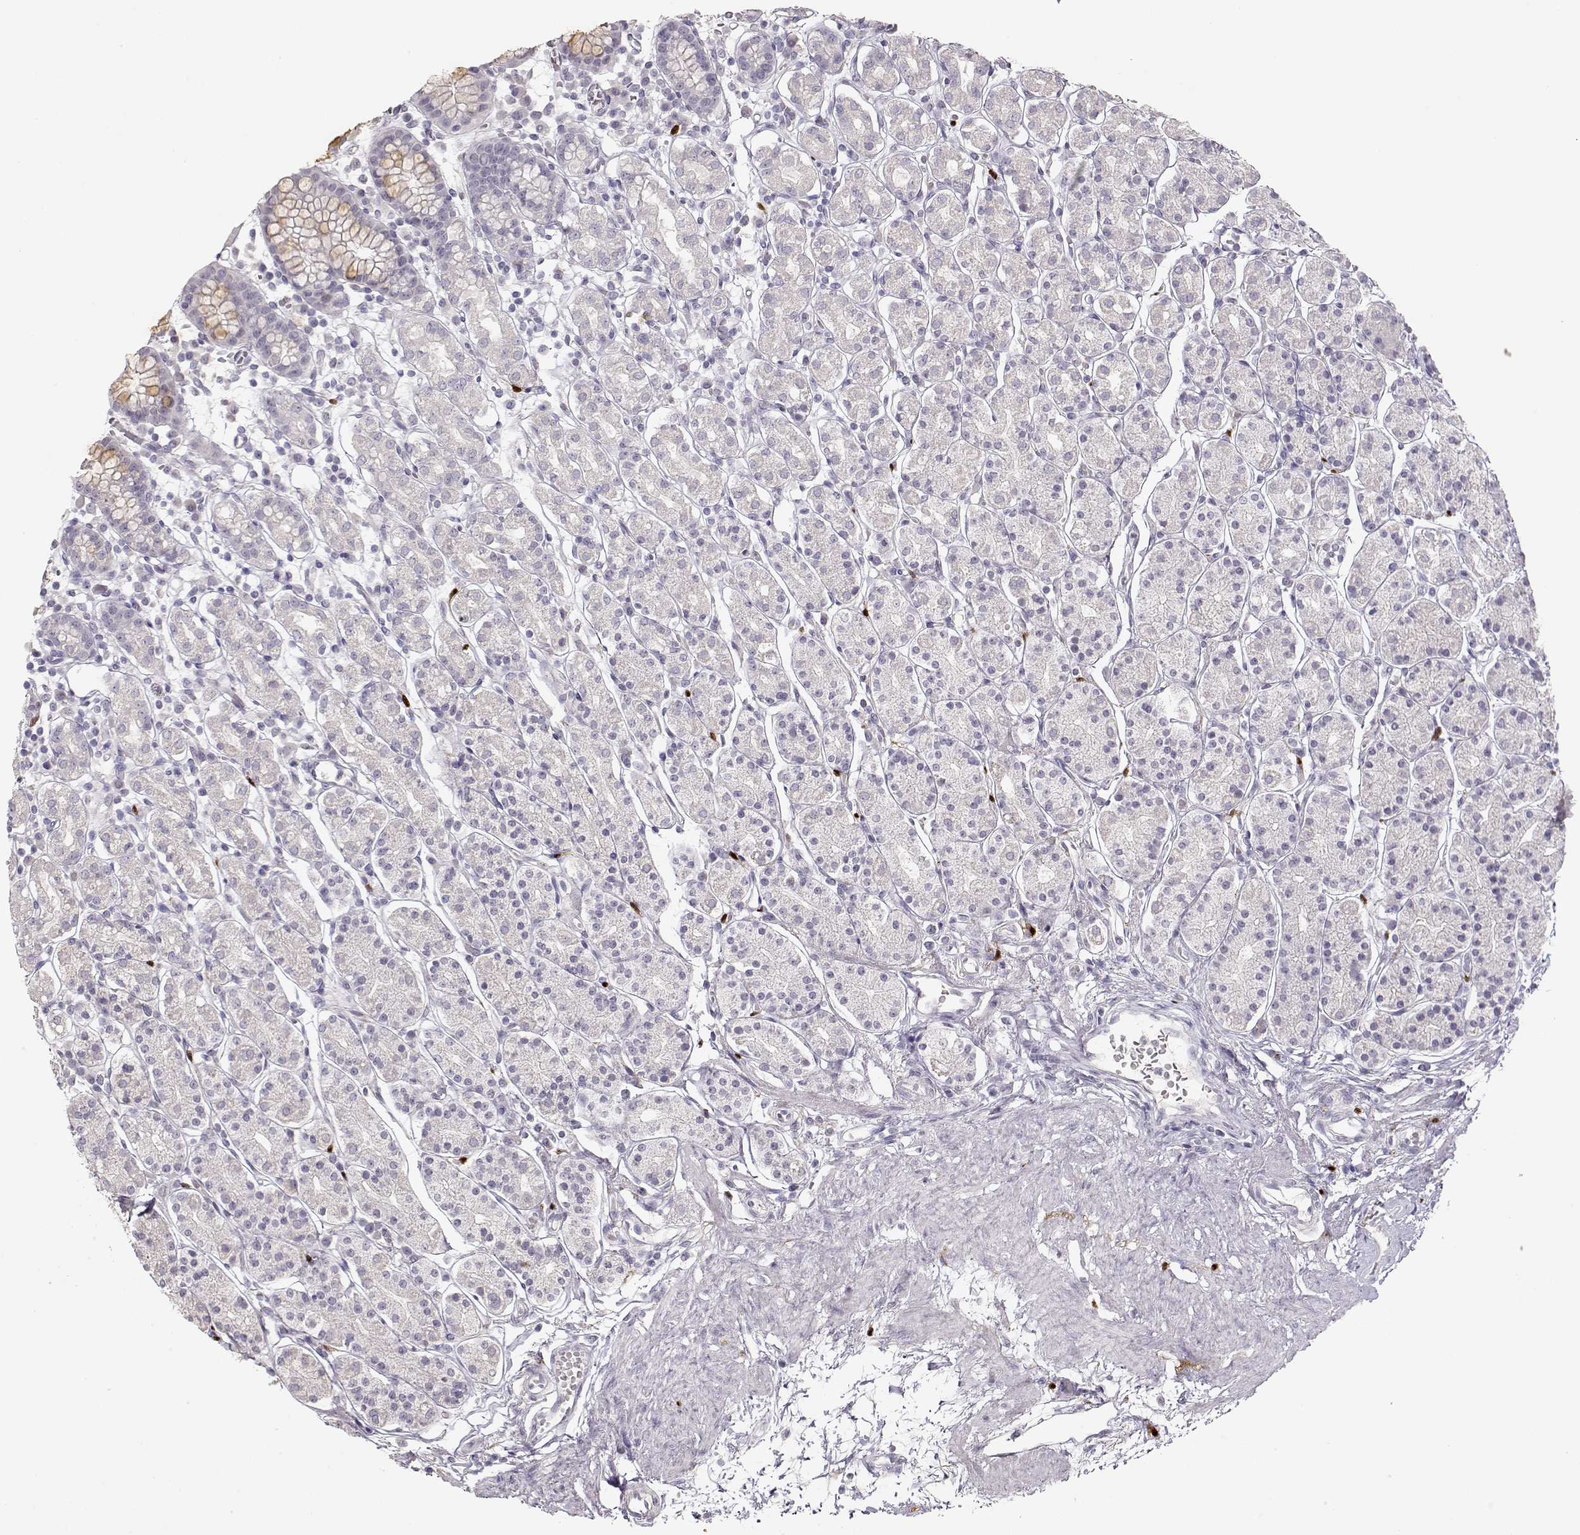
{"staining": {"intensity": "negative", "quantity": "none", "location": "none"}, "tissue": "stomach", "cell_type": "Glandular cells", "image_type": "normal", "snomed": [{"axis": "morphology", "description": "Normal tissue, NOS"}, {"axis": "topography", "description": "Stomach, upper"}, {"axis": "topography", "description": "Stomach"}], "caption": "IHC histopathology image of unremarkable stomach: human stomach stained with DAB (3,3'-diaminobenzidine) demonstrates no significant protein expression in glandular cells.", "gene": "S100B", "patient": {"sex": "male", "age": 62}}